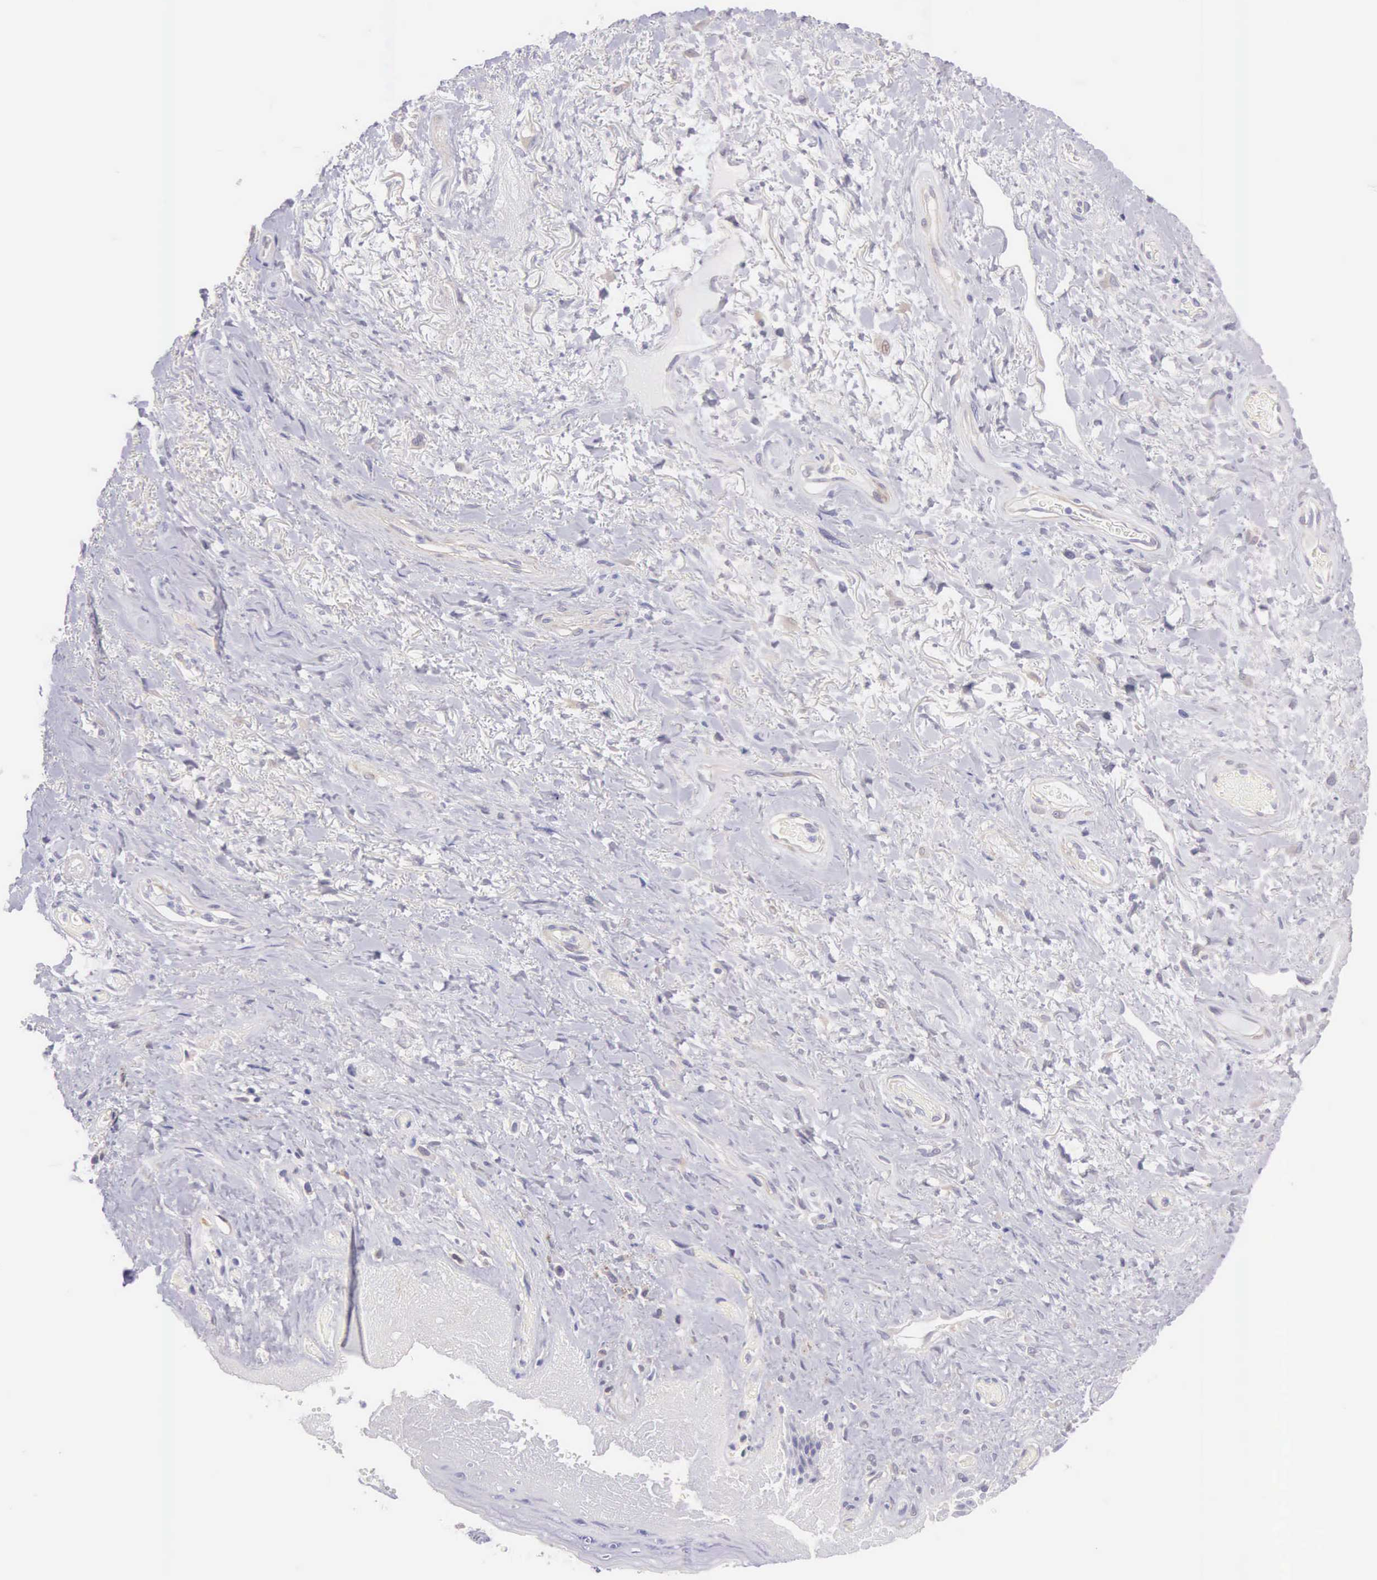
{"staining": {"intensity": "negative", "quantity": "none", "location": "none"}, "tissue": "skin", "cell_type": "Epidermal cells", "image_type": "normal", "snomed": [{"axis": "morphology", "description": "Normal tissue, NOS"}, {"axis": "topography", "description": "Anal"}], "caption": "Protein analysis of normal skin displays no significant positivity in epidermal cells. The staining is performed using DAB brown chromogen with nuclei counter-stained in using hematoxylin.", "gene": "ARFGAP3", "patient": {"sex": "male", "age": 78}}